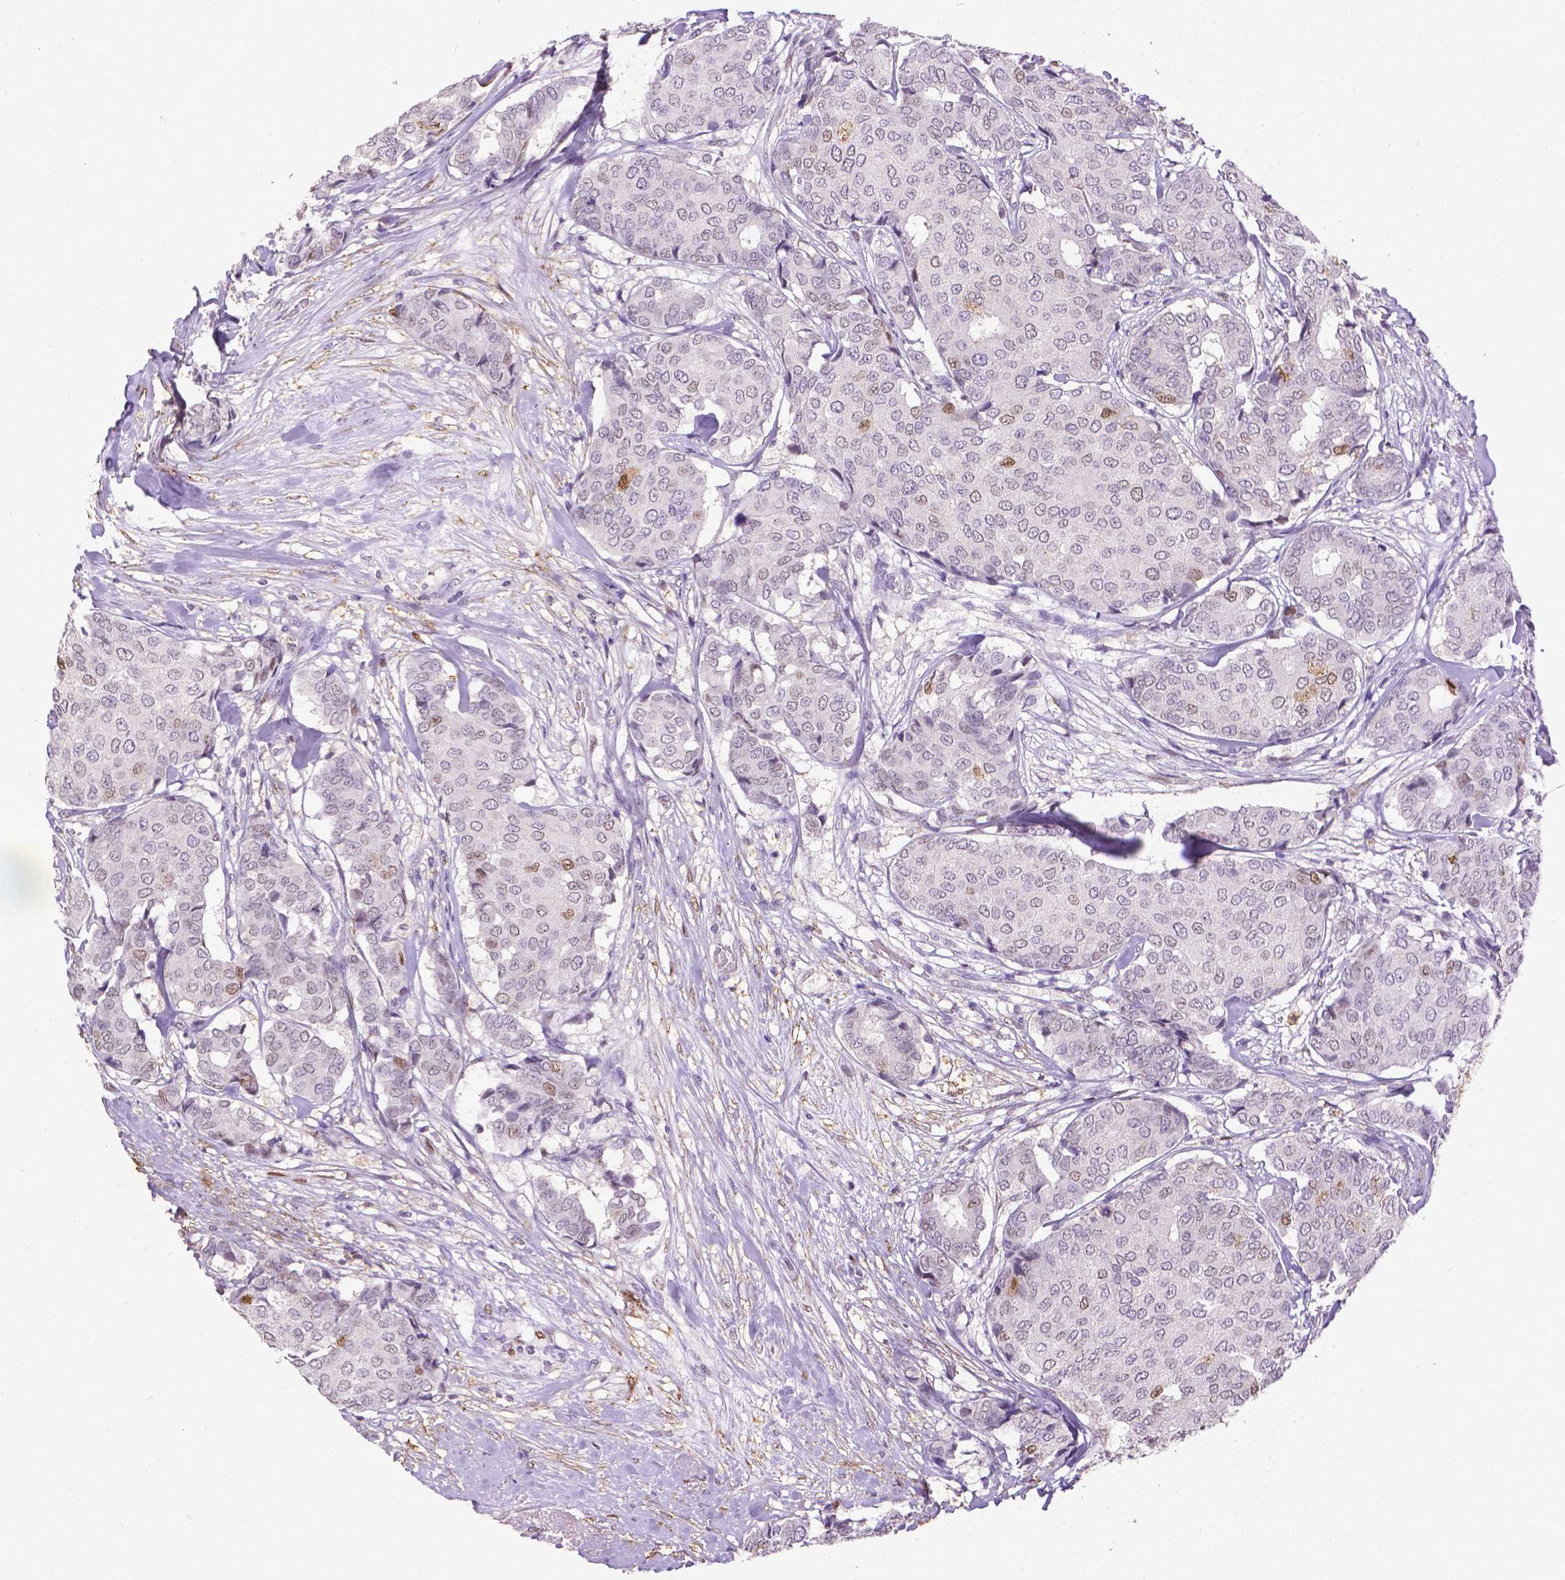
{"staining": {"intensity": "moderate", "quantity": "<25%", "location": "nuclear"}, "tissue": "breast cancer", "cell_type": "Tumor cells", "image_type": "cancer", "snomed": [{"axis": "morphology", "description": "Duct carcinoma"}, {"axis": "topography", "description": "Breast"}], "caption": "Protein expression analysis of human breast cancer (infiltrating ductal carcinoma) reveals moderate nuclear expression in about <25% of tumor cells.", "gene": "CDKN1A", "patient": {"sex": "female", "age": 75}}